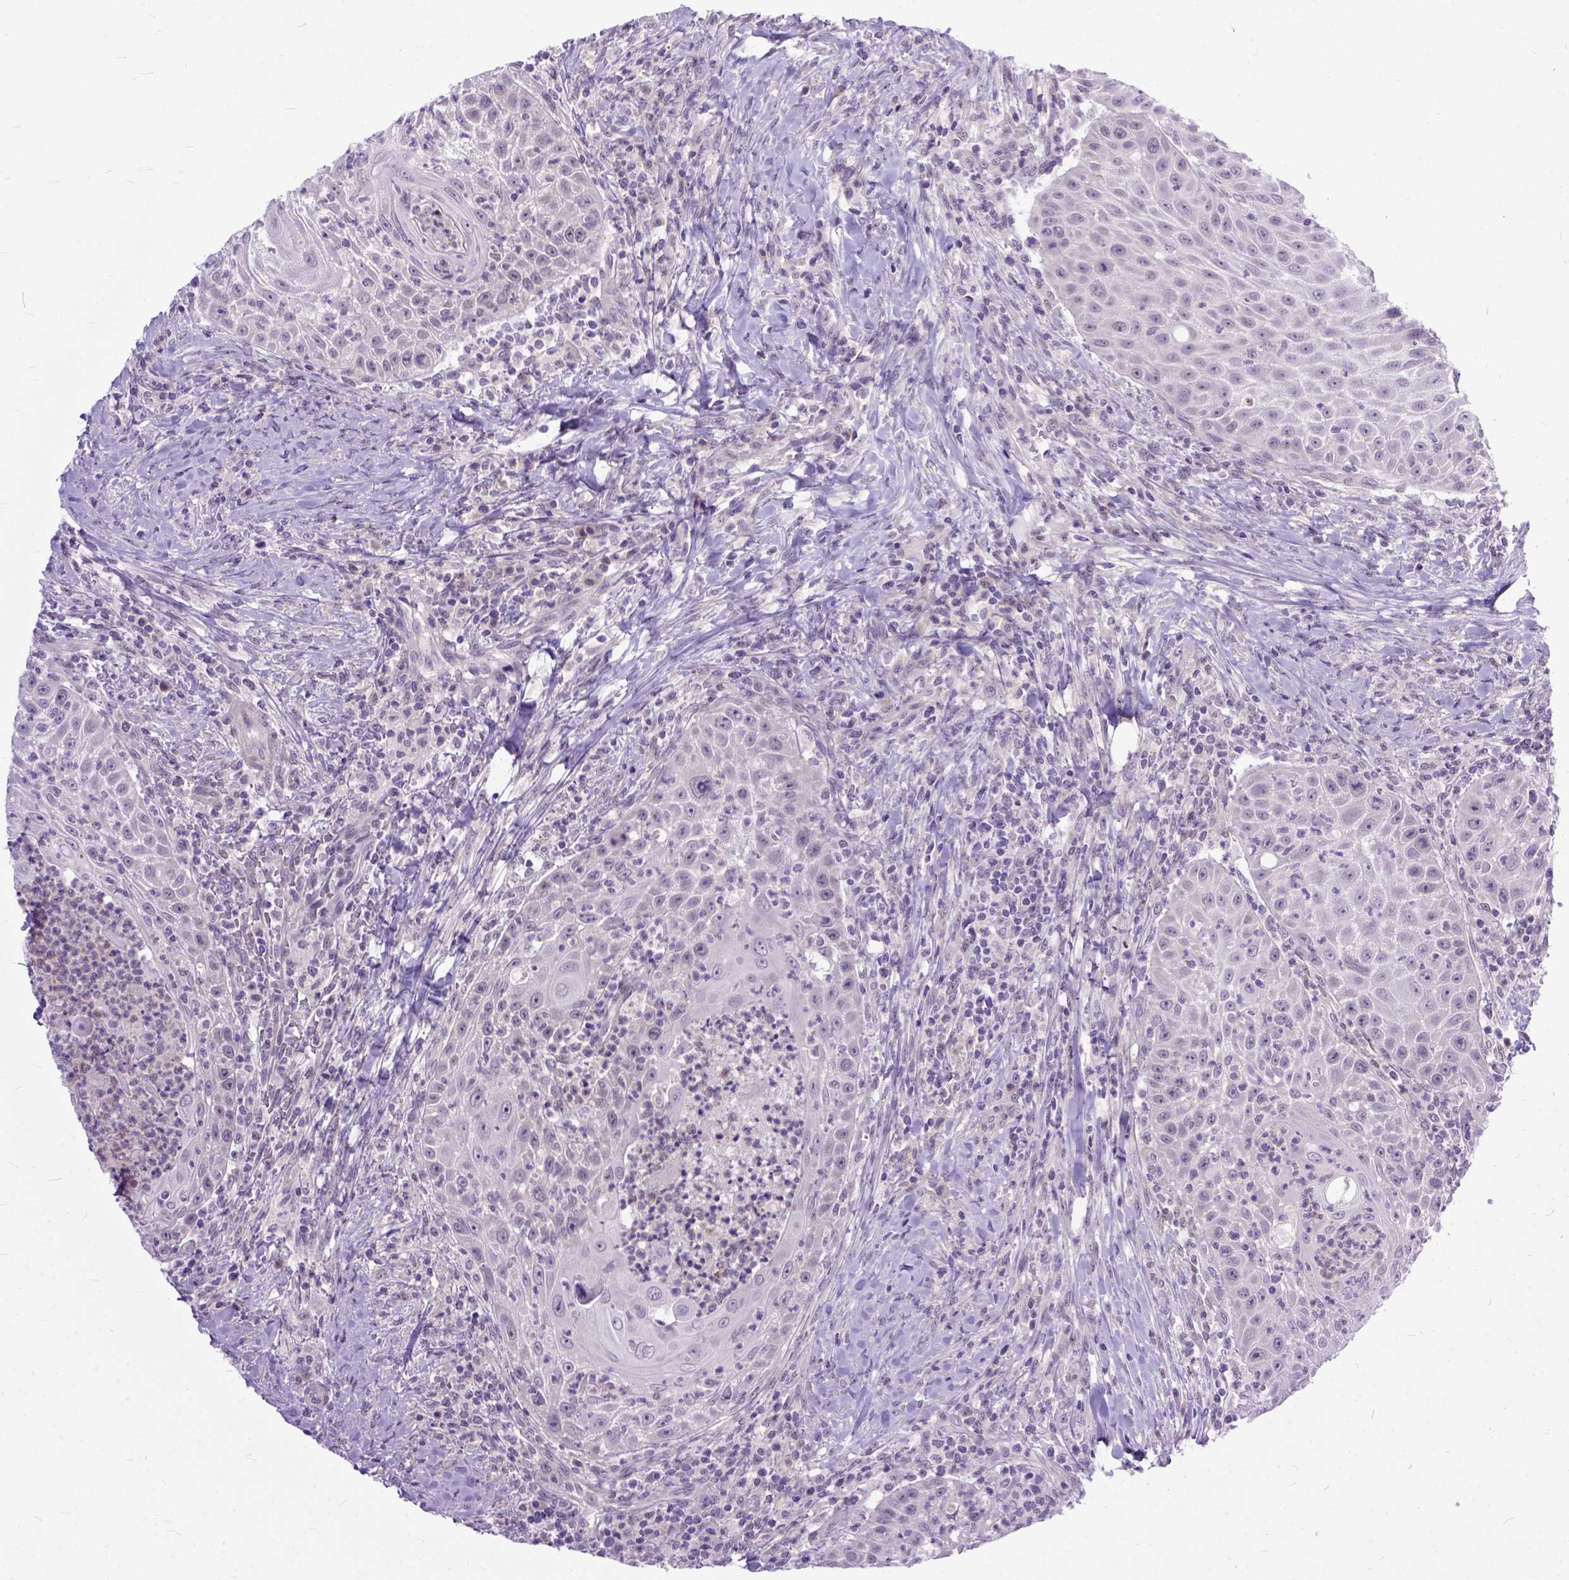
{"staining": {"intensity": "negative", "quantity": "none", "location": "none"}, "tissue": "head and neck cancer", "cell_type": "Tumor cells", "image_type": "cancer", "snomed": [{"axis": "morphology", "description": "Squamous cell carcinoma, NOS"}, {"axis": "topography", "description": "Head-Neck"}], "caption": "Head and neck squamous cell carcinoma stained for a protein using immunohistochemistry displays no positivity tumor cells.", "gene": "TCEAL7", "patient": {"sex": "male", "age": 69}}